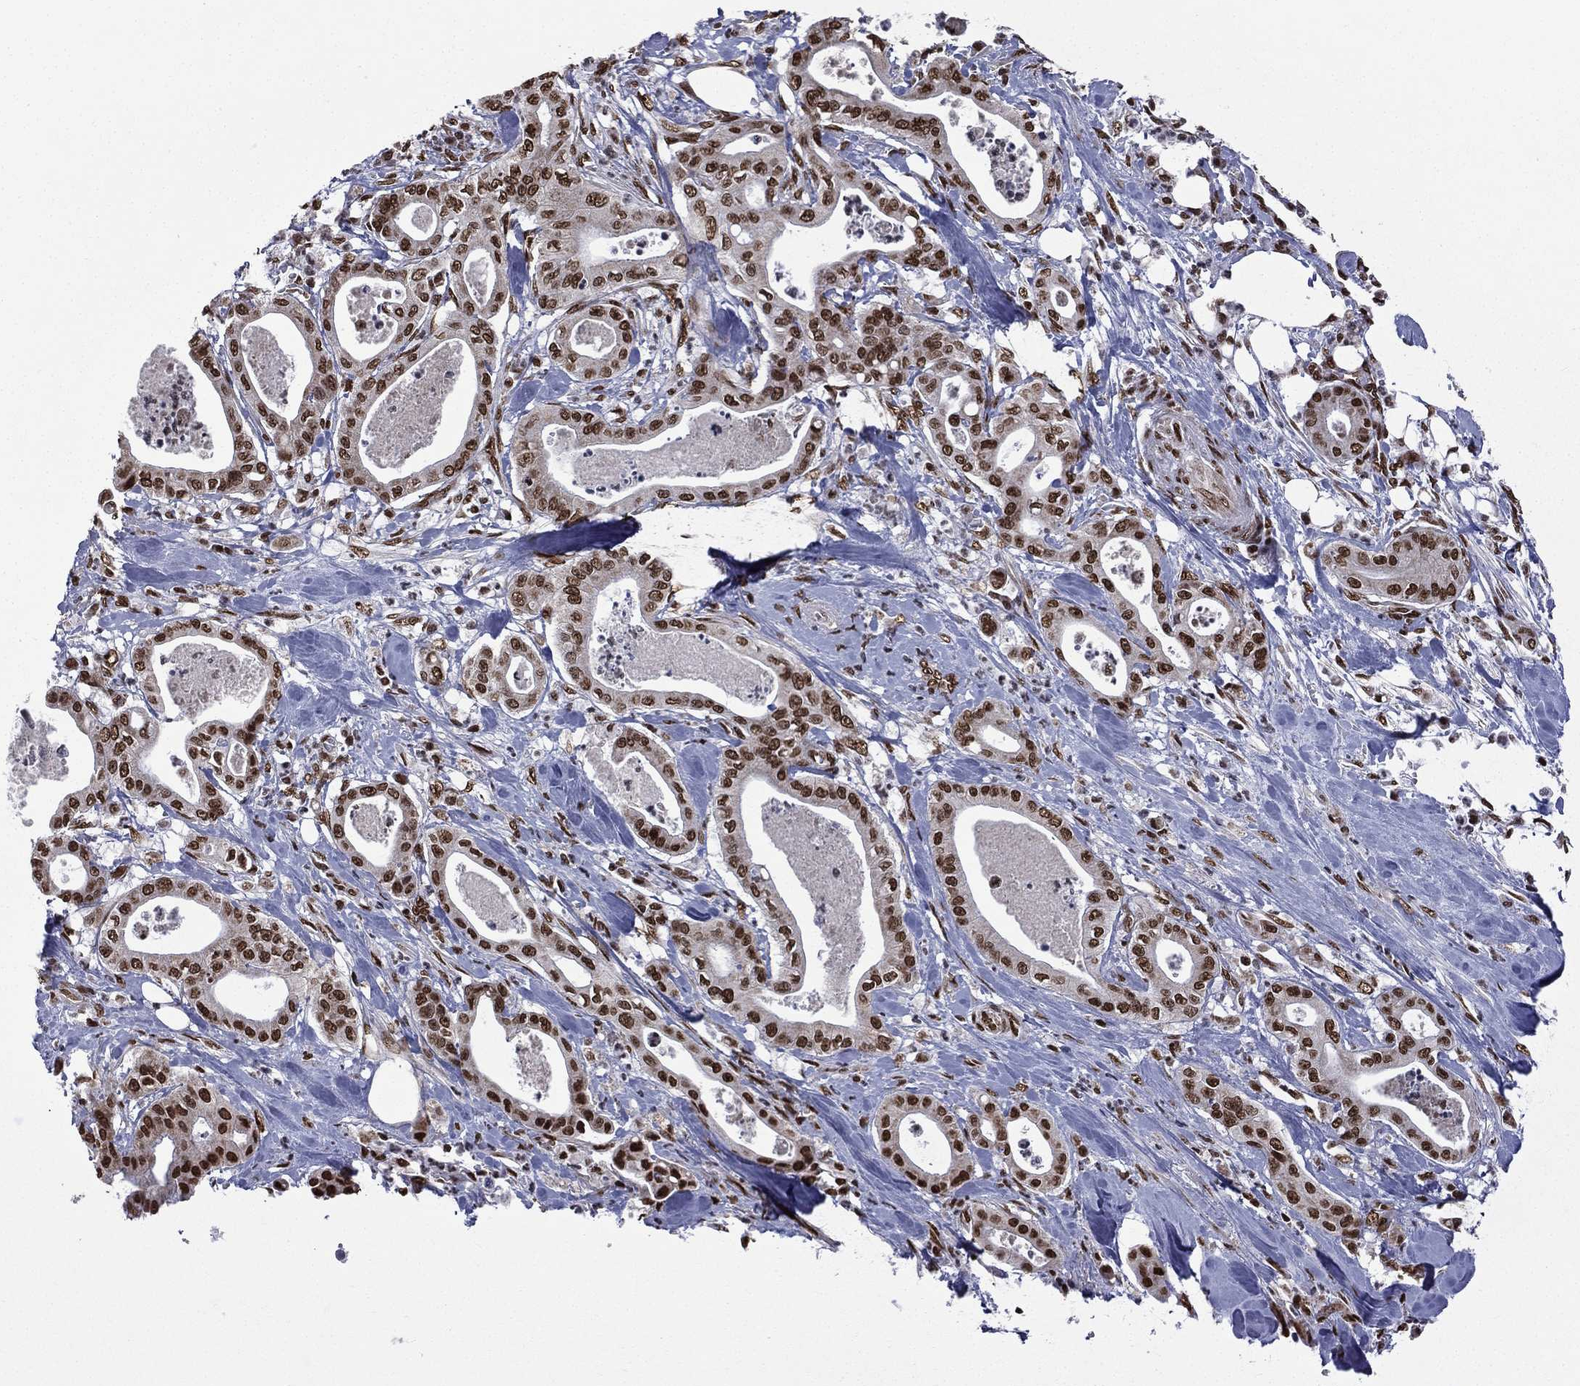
{"staining": {"intensity": "strong", "quantity": ">75%", "location": "nuclear"}, "tissue": "pancreatic cancer", "cell_type": "Tumor cells", "image_type": "cancer", "snomed": [{"axis": "morphology", "description": "Adenocarcinoma, NOS"}, {"axis": "topography", "description": "Pancreas"}], "caption": "There is high levels of strong nuclear expression in tumor cells of pancreatic adenocarcinoma, as demonstrated by immunohistochemical staining (brown color).", "gene": "C5orf24", "patient": {"sex": "male", "age": 71}}